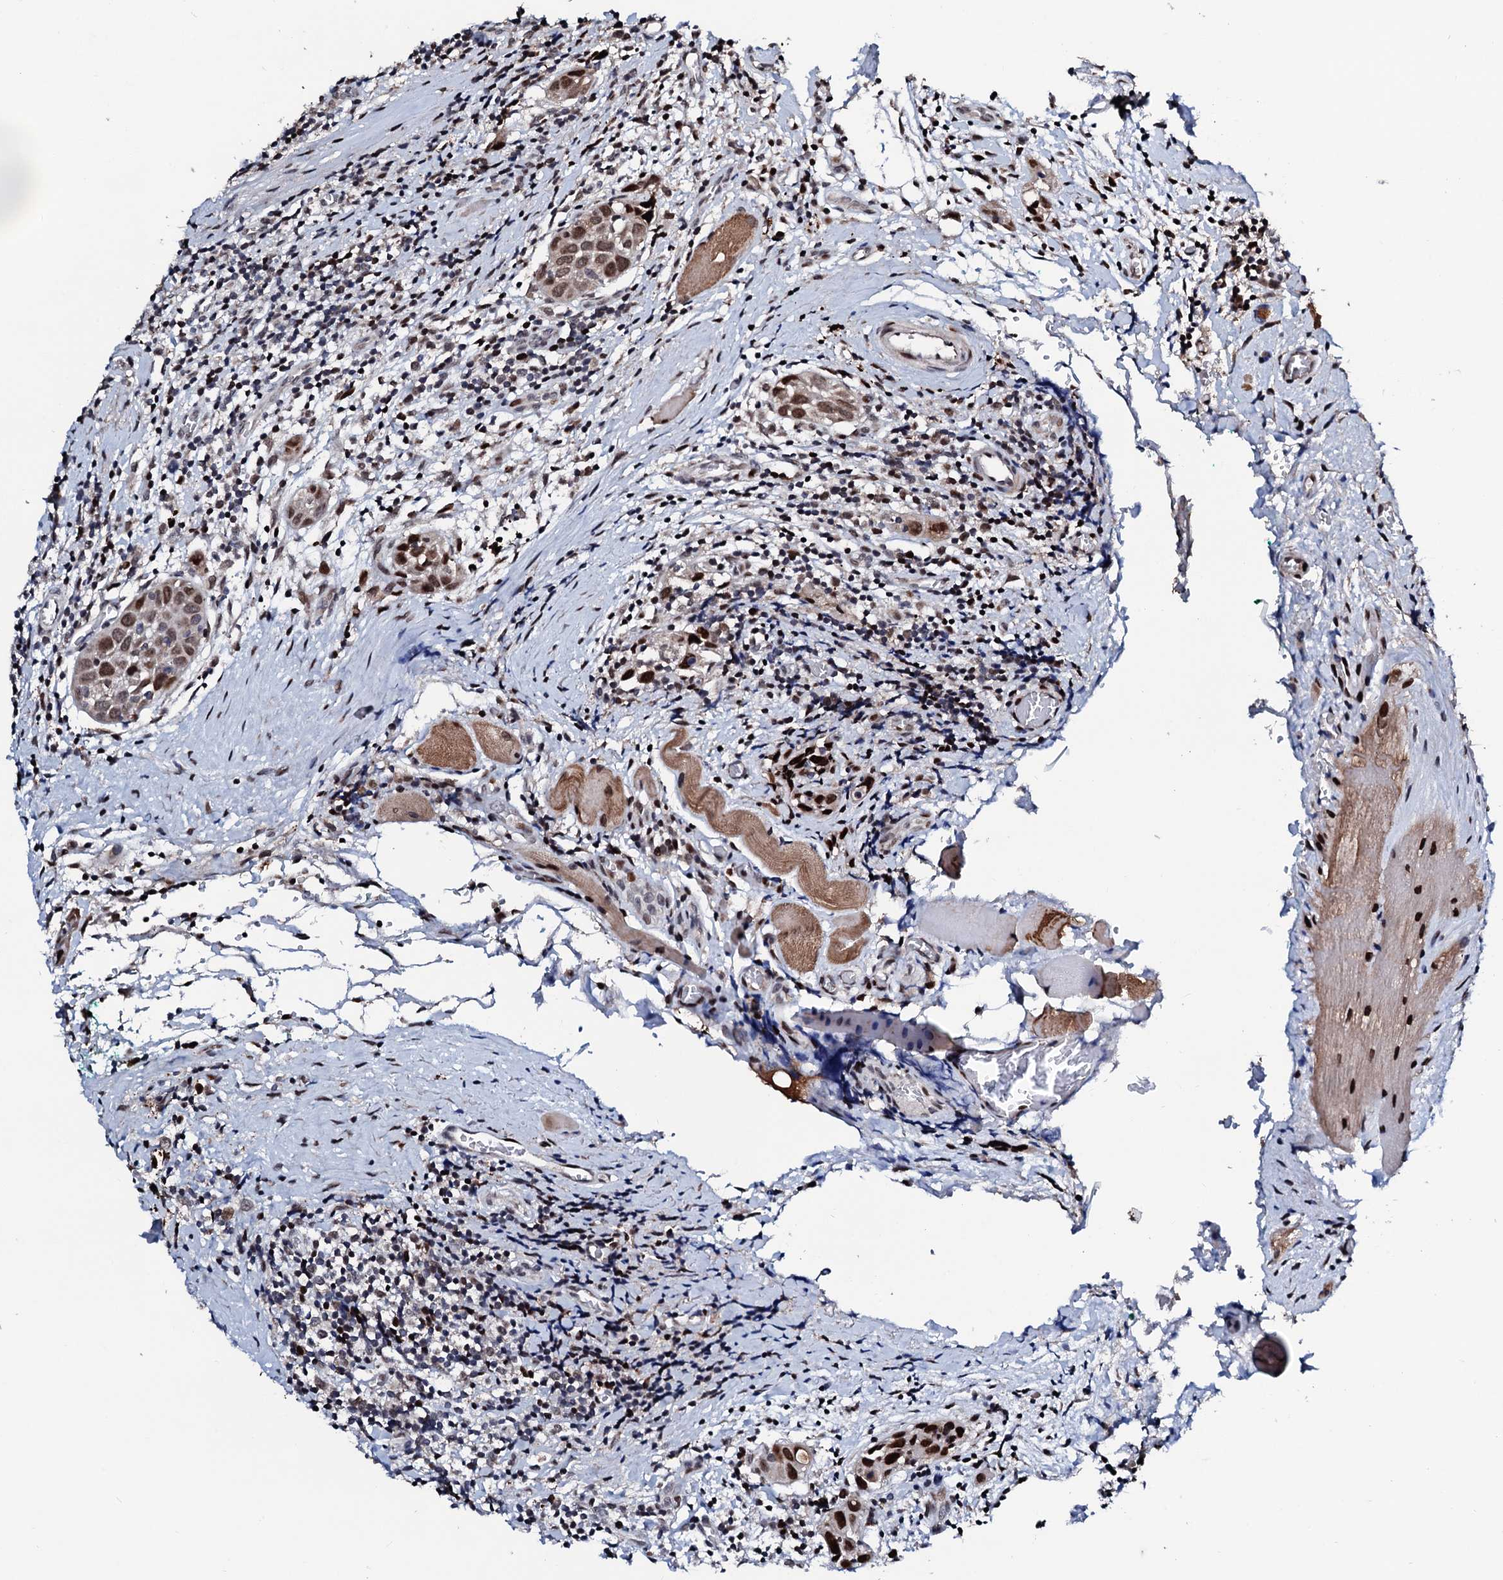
{"staining": {"intensity": "moderate", "quantity": ">75%", "location": "nuclear"}, "tissue": "head and neck cancer", "cell_type": "Tumor cells", "image_type": "cancer", "snomed": [{"axis": "morphology", "description": "Squamous cell carcinoma, NOS"}, {"axis": "topography", "description": "Oral tissue"}, {"axis": "topography", "description": "Head-Neck"}], "caption": "Protein analysis of head and neck cancer tissue exhibits moderate nuclear staining in about >75% of tumor cells. The staining was performed using DAB (3,3'-diaminobenzidine) to visualize the protein expression in brown, while the nuclei were stained in blue with hematoxylin (Magnification: 20x).", "gene": "KIF18A", "patient": {"sex": "female", "age": 50}}